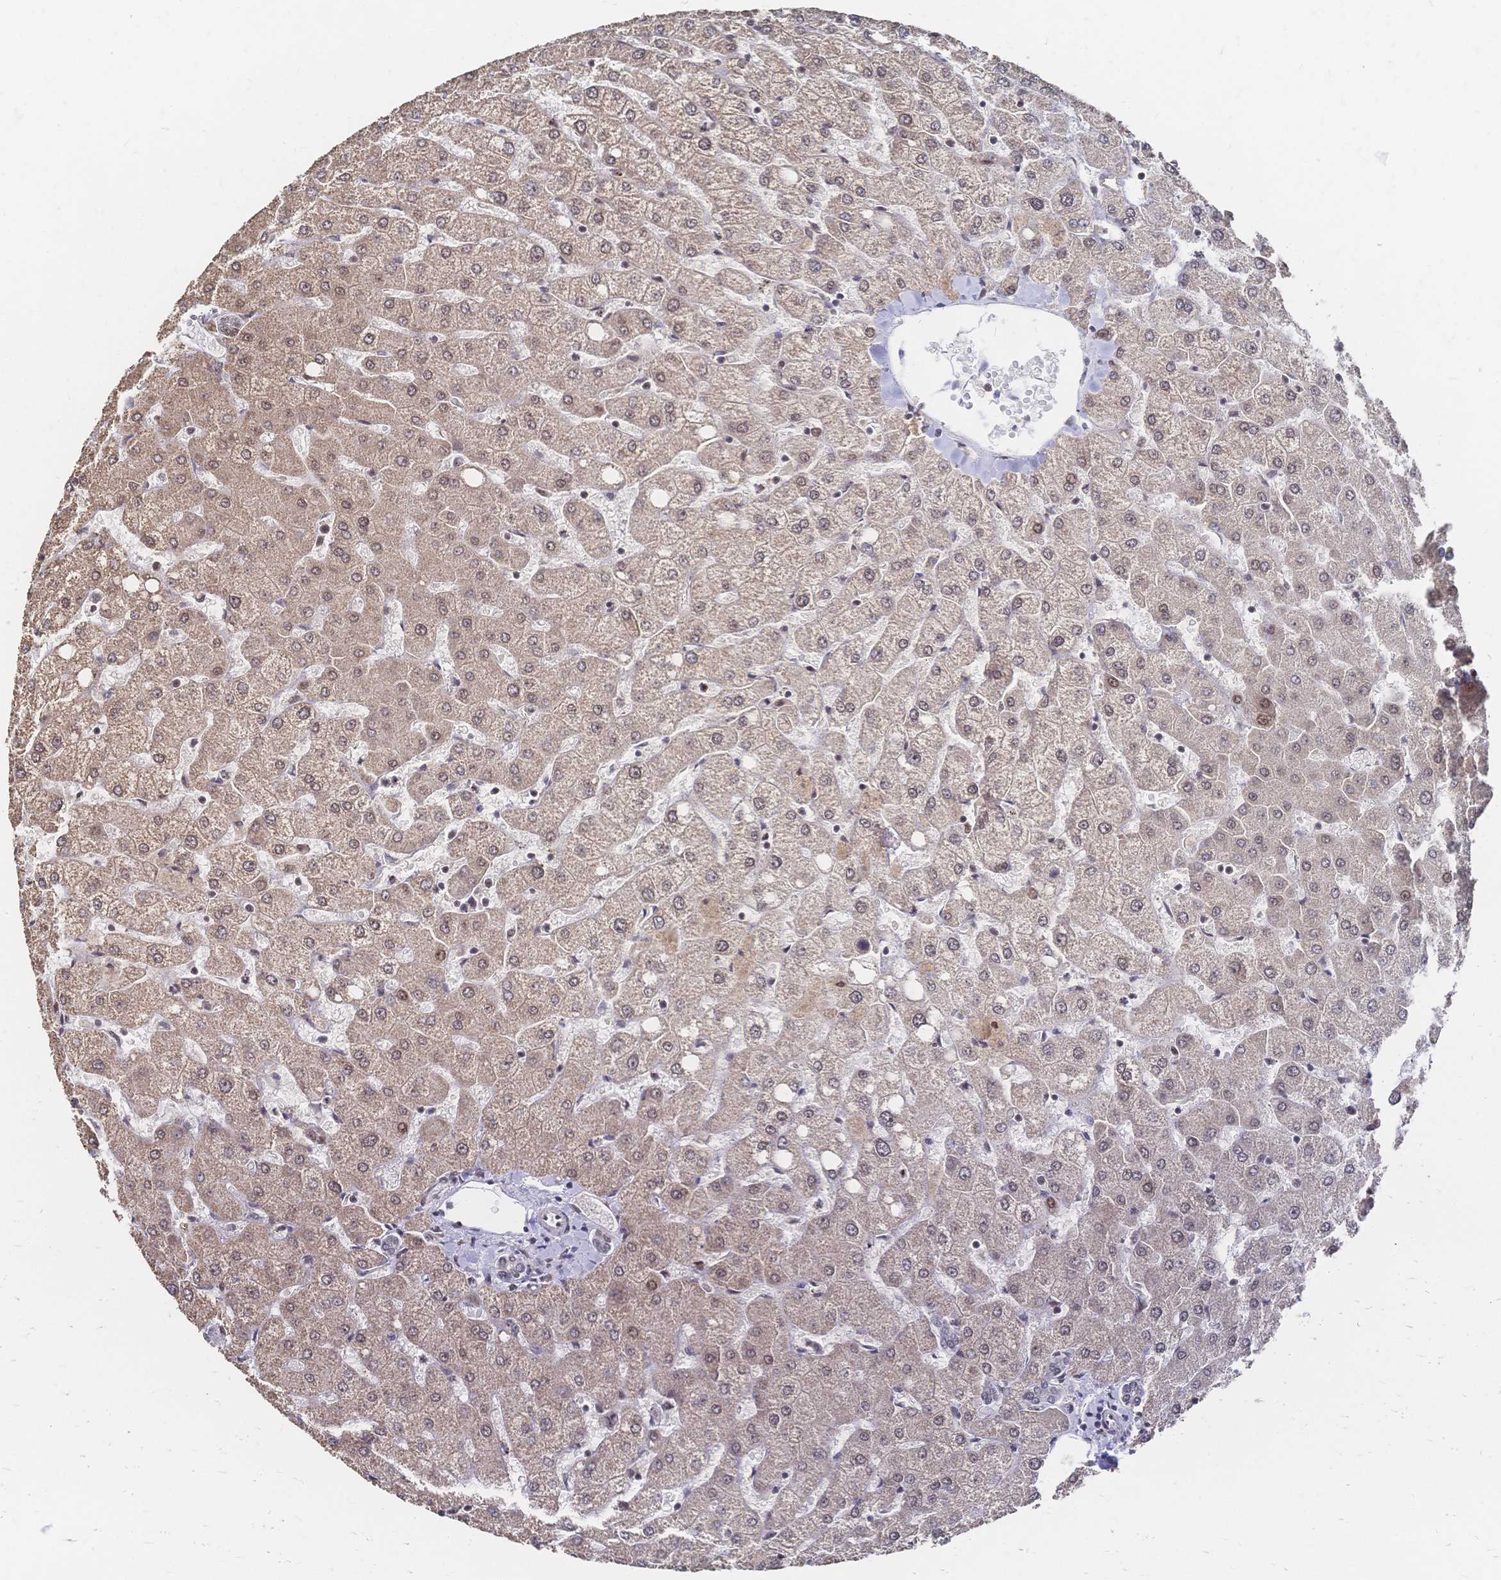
{"staining": {"intensity": "negative", "quantity": "none", "location": "none"}, "tissue": "liver", "cell_type": "Cholangiocytes", "image_type": "normal", "snomed": [{"axis": "morphology", "description": "Normal tissue, NOS"}, {"axis": "topography", "description": "Liver"}], "caption": "There is no significant expression in cholangiocytes of liver. The staining is performed using DAB (3,3'-diaminobenzidine) brown chromogen with nuclei counter-stained in using hematoxylin.", "gene": "NELFA", "patient": {"sex": "female", "age": 54}}